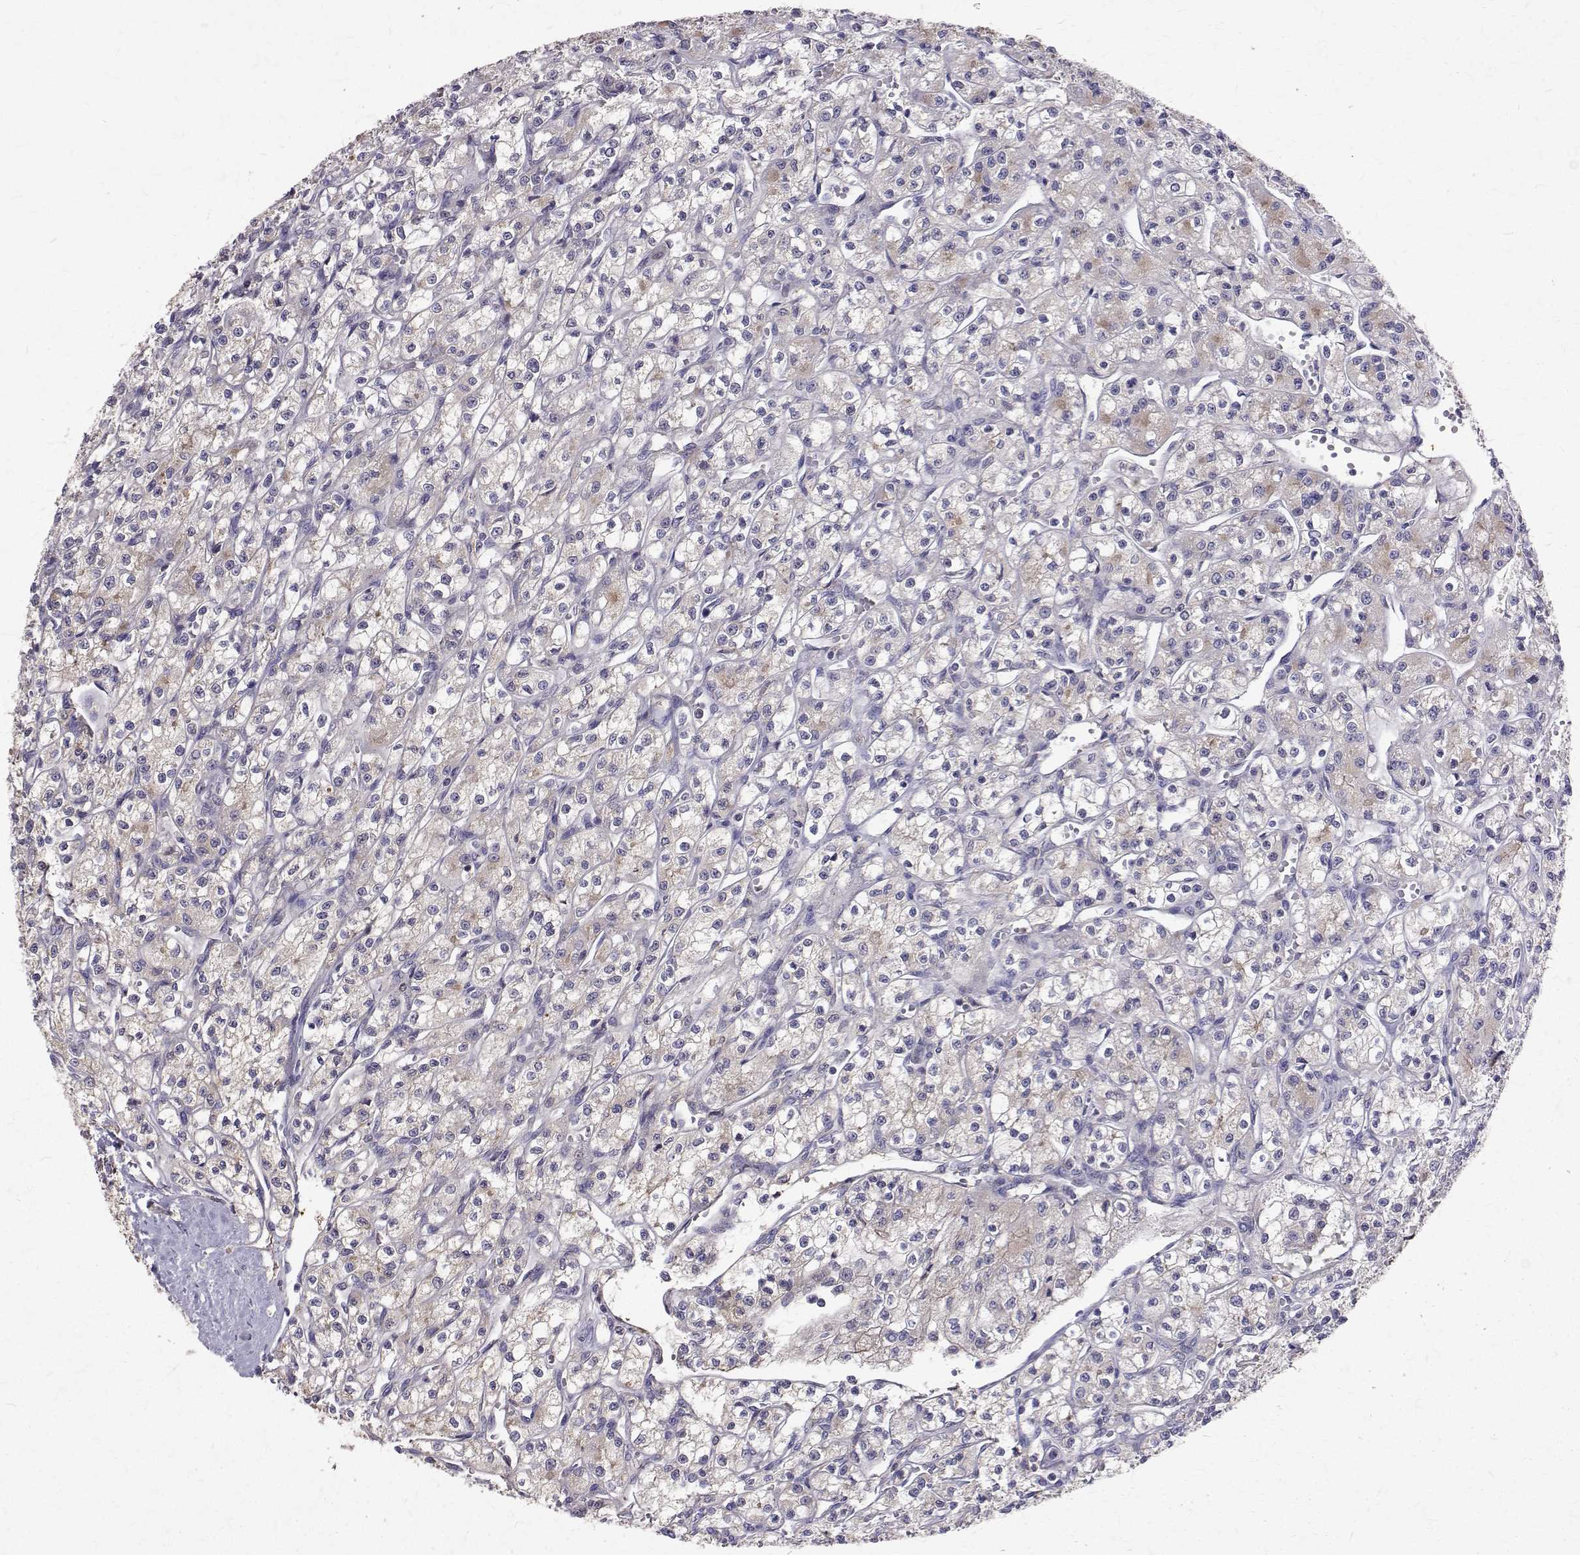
{"staining": {"intensity": "weak", "quantity": "<25%", "location": "cytoplasmic/membranous"}, "tissue": "renal cancer", "cell_type": "Tumor cells", "image_type": "cancer", "snomed": [{"axis": "morphology", "description": "Adenocarcinoma, NOS"}, {"axis": "topography", "description": "Kidney"}], "caption": "A high-resolution image shows immunohistochemistry (IHC) staining of renal cancer (adenocarcinoma), which reveals no significant staining in tumor cells.", "gene": "FARSB", "patient": {"sex": "female", "age": 70}}